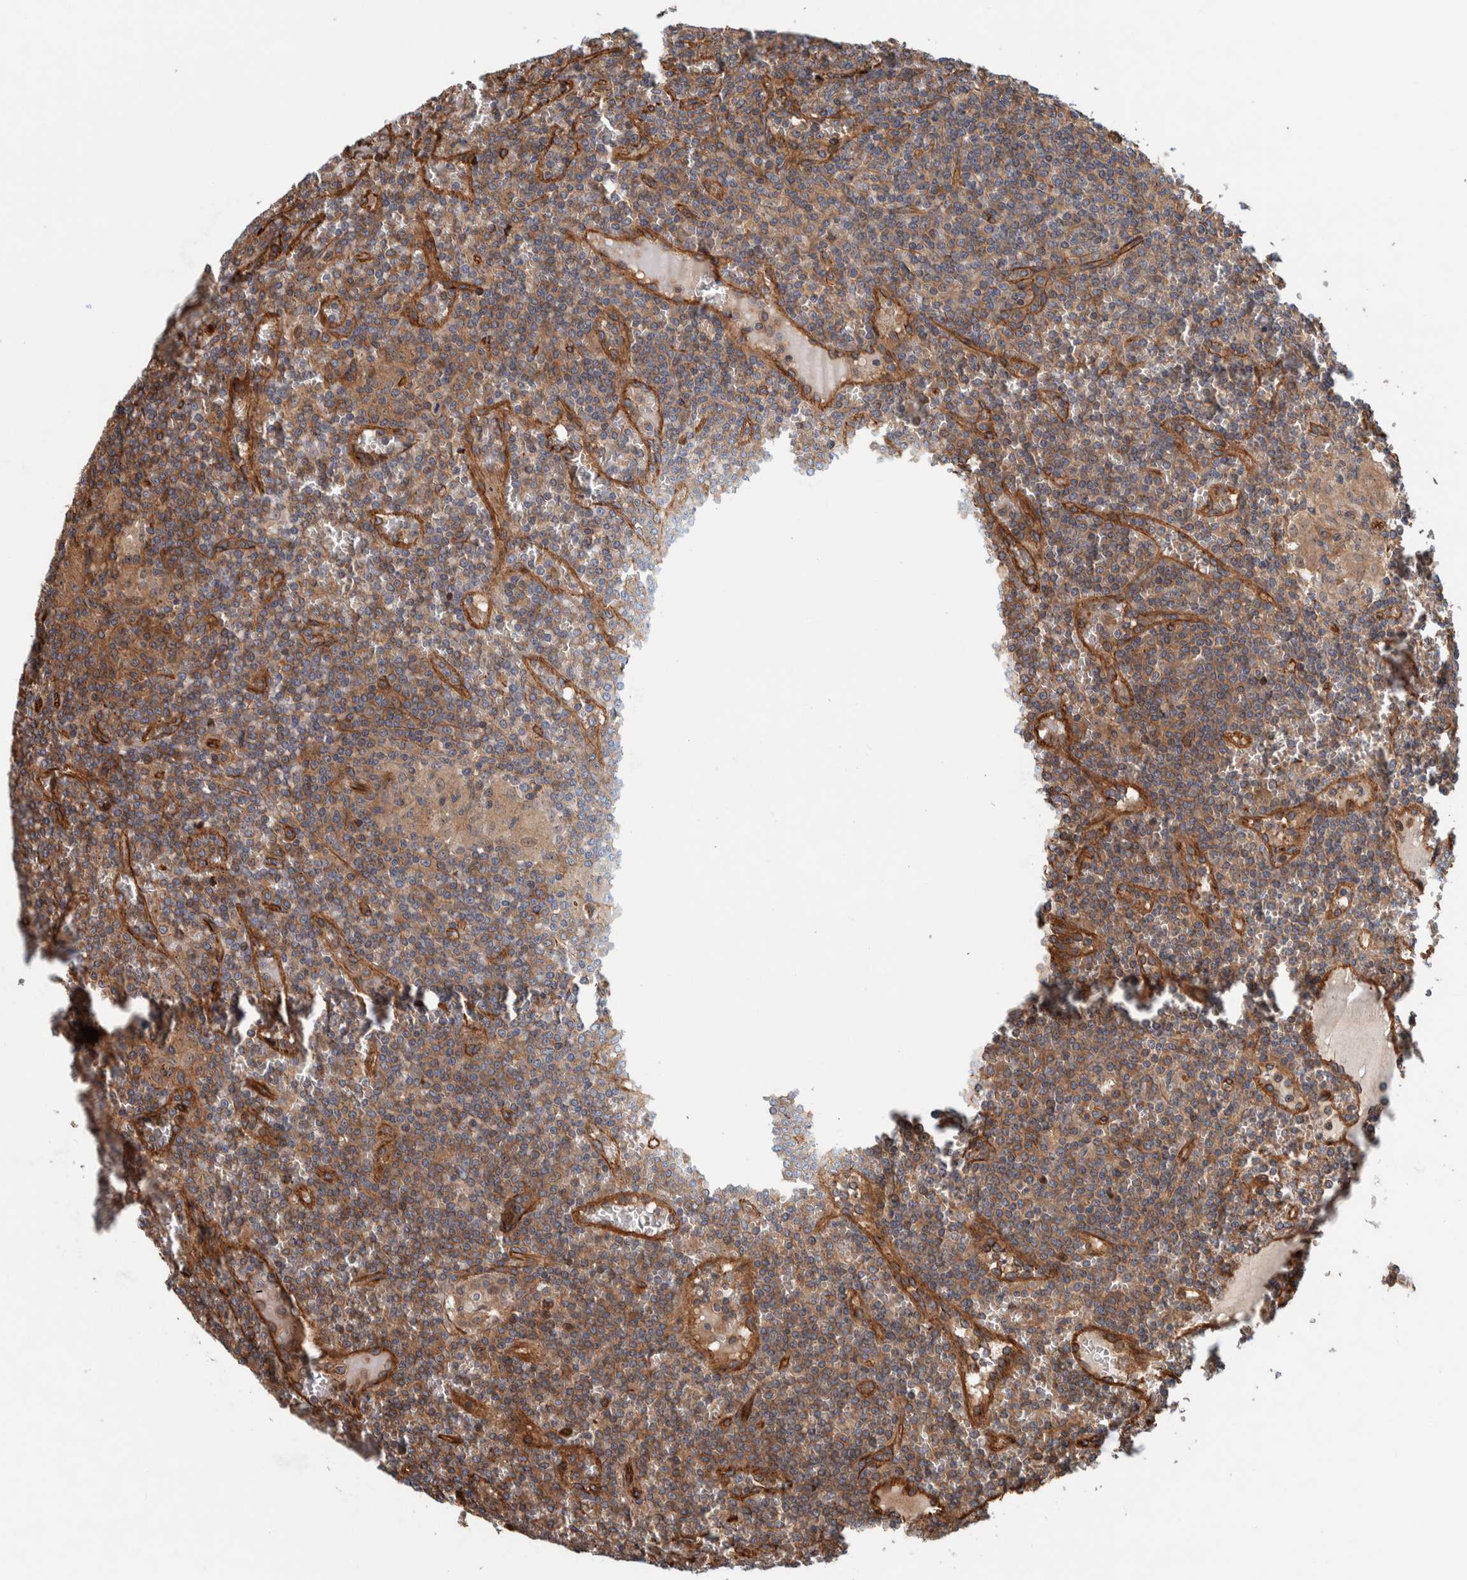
{"staining": {"intensity": "weak", "quantity": ">75%", "location": "cytoplasmic/membranous"}, "tissue": "lymphoma", "cell_type": "Tumor cells", "image_type": "cancer", "snomed": [{"axis": "morphology", "description": "Malignant lymphoma, non-Hodgkin's type, Low grade"}, {"axis": "topography", "description": "Spleen"}], "caption": "Tumor cells demonstrate low levels of weak cytoplasmic/membranous positivity in approximately >75% of cells in low-grade malignant lymphoma, non-Hodgkin's type. The staining was performed using DAB (3,3'-diaminobenzidine), with brown indicating positive protein expression. Nuclei are stained blue with hematoxylin.", "gene": "PKD1L1", "patient": {"sex": "female", "age": 19}}